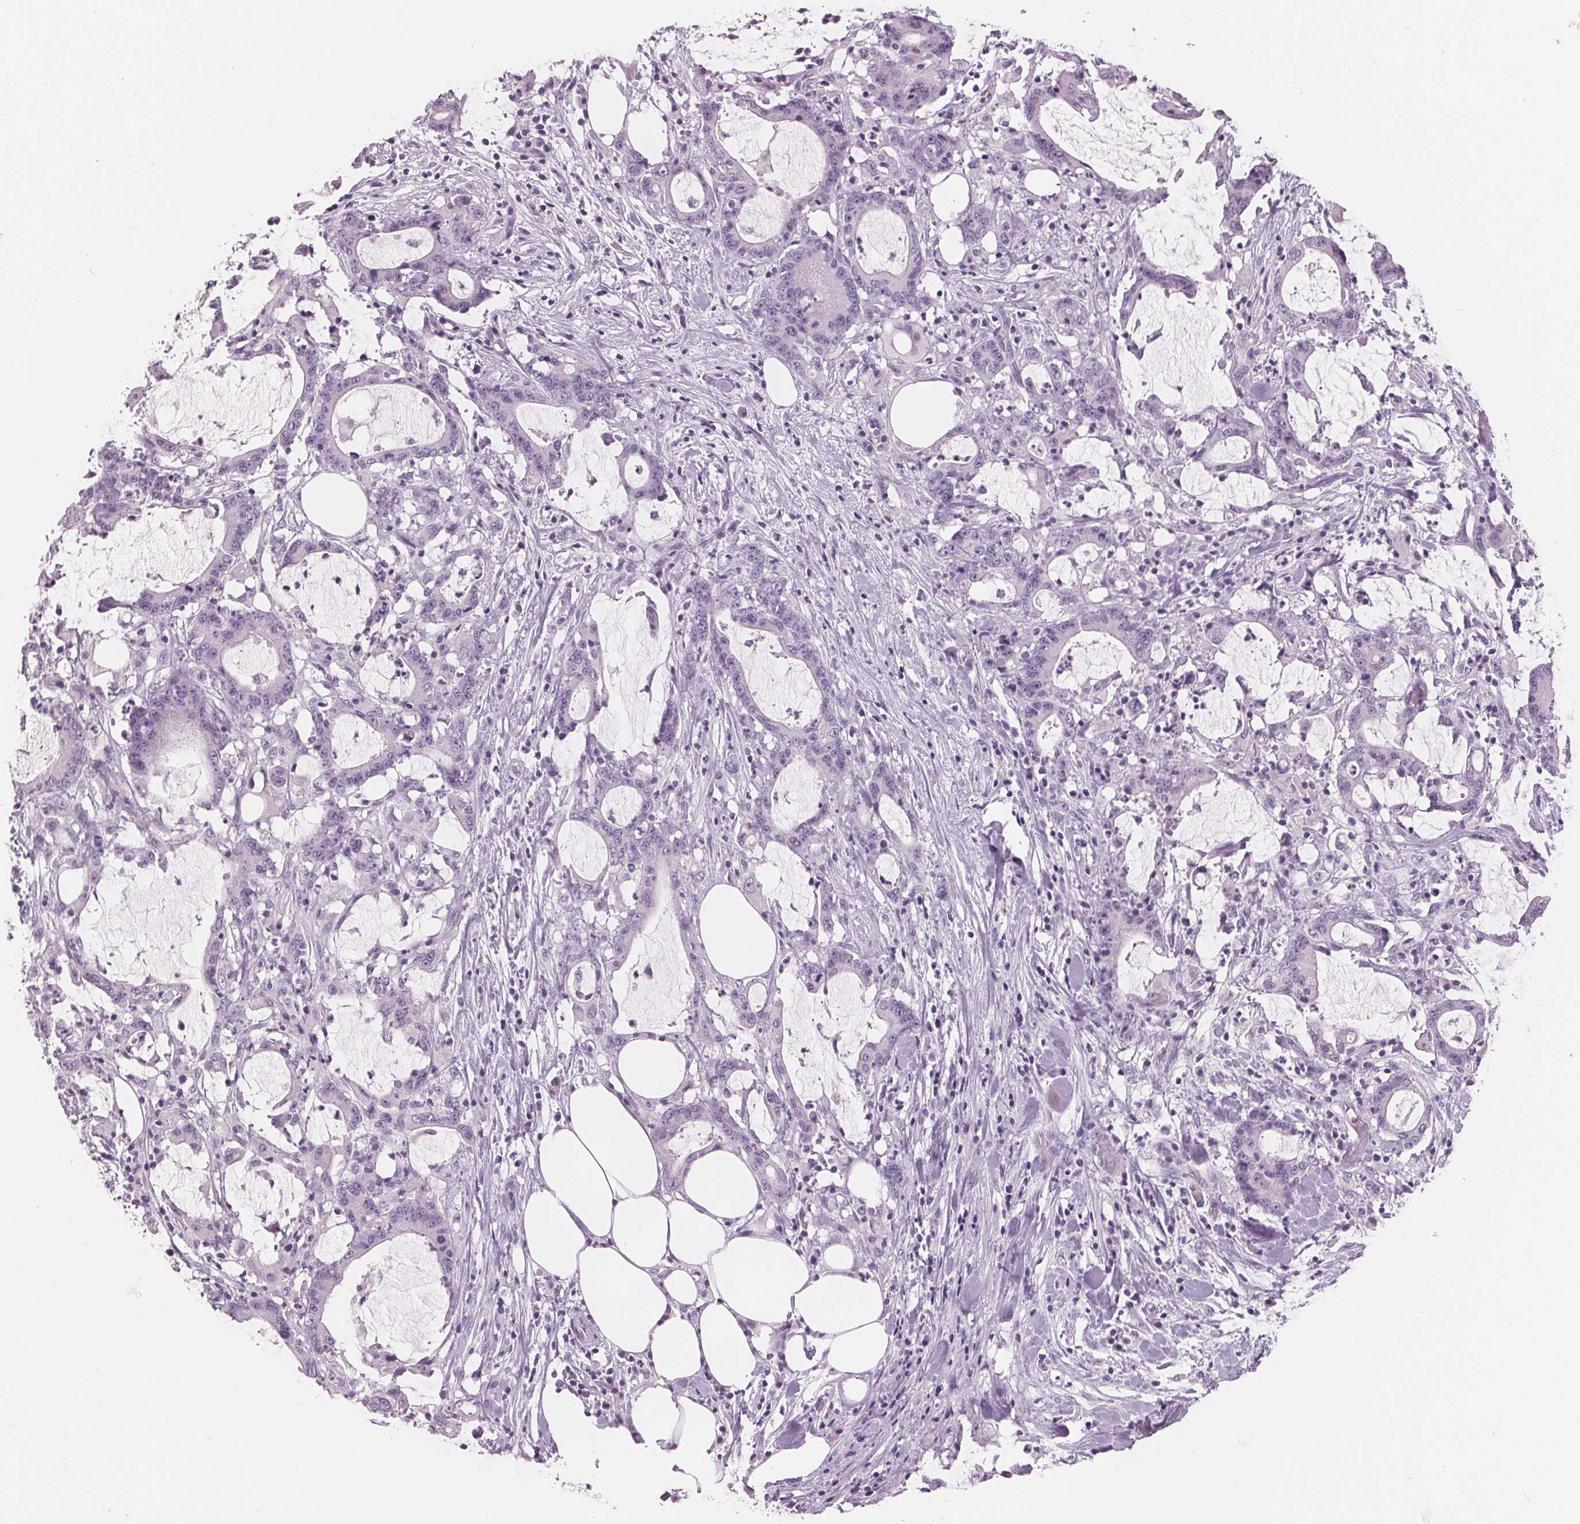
{"staining": {"intensity": "negative", "quantity": "none", "location": "none"}, "tissue": "stomach cancer", "cell_type": "Tumor cells", "image_type": "cancer", "snomed": [{"axis": "morphology", "description": "Adenocarcinoma, NOS"}, {"axis": "topography", "description": "Stomach, upper"}], "caption": "Immunohistochemical staining of human adenocarcinoma (stomach) demonstrates no significant expression in tumor cells.", "gene": "AMBP", "patient": {"sex": "male", "age": 68}}